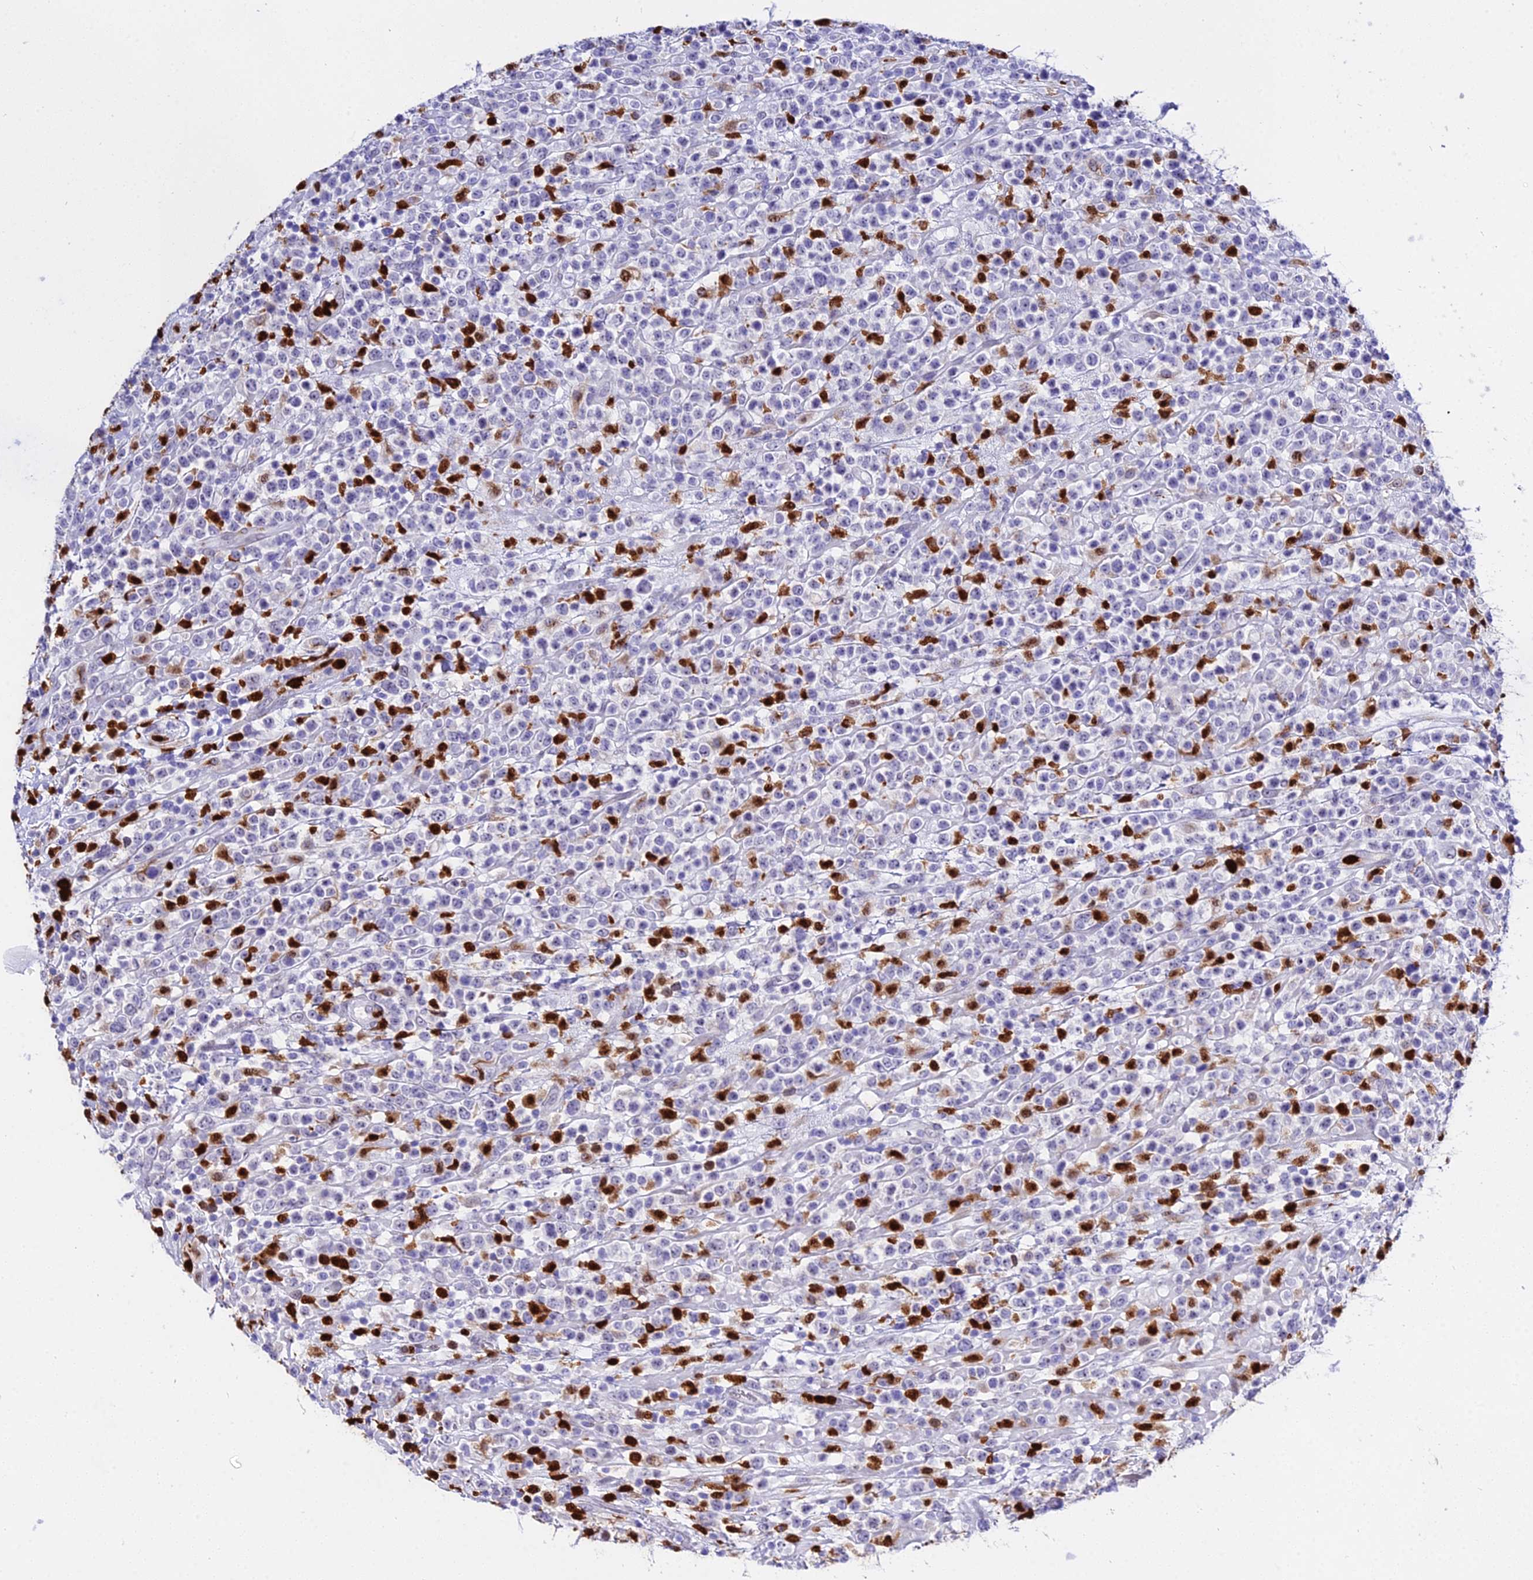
{"staining": {"intensity": "negative", "quantity": "none", "location": "none"}, "tissue": "lymphoma", "cell_type": "Tumor cells", "image_type": "cancer", "snomed": [{"axis": "morphology", "description": "Malignant lymphoma, non-Hodgkin's type, High grade"}, {"axis": "topography", "description": "Colon"}], "caption": "This photomicrograph is of malignant lymphoma, non-Hodgkin's type (high-grade) stained with immunohistochemistry to label a protein in brown with the nuclei are counter-stained blue. There is no staining in tumor cells. The staining was performed using DAB (3,3'-diaminobenzidine) to visualize the protein expression in brown, while the nuclei were stained in blue with hematoxylin (Magnification: 20x).", "gene": "MCM10", "patient": {"sex": "female", "age": 53}}